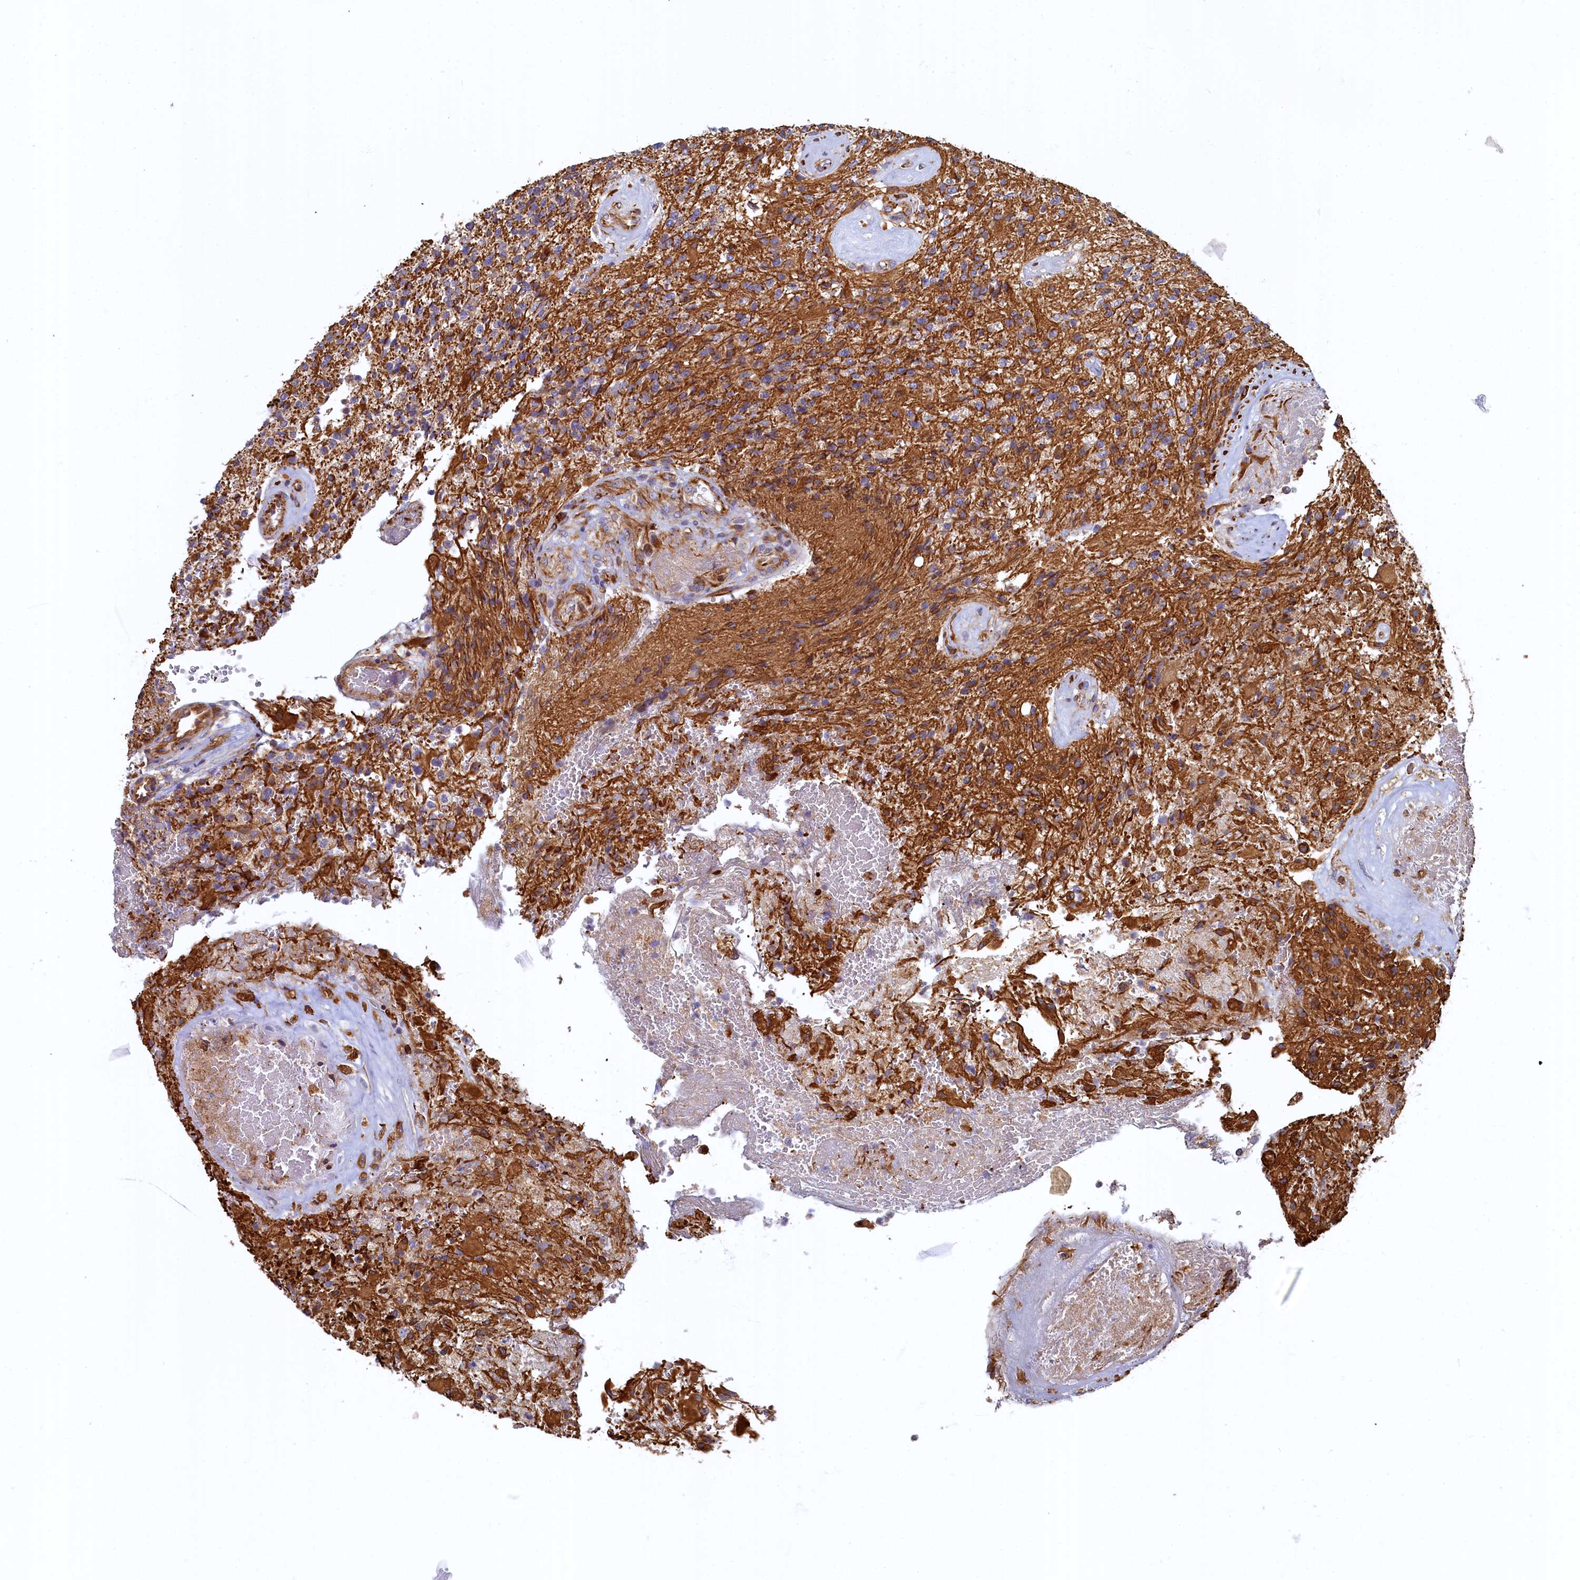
{"staining": {"intensity": "strong", "quantity": ">75%", "location": "cytoplasmic/membranous"}, "tissue": "glioma", "cell_type": "Tumor cells", "image_type": "cancer", "snomed": [{"axis": "morphology", "description": "Glioma, malignant, High grade"}, {"axis": "topography", "description": "Brain"}], "caption": "Immunohistochemical staining of human malignant high-grade glioma demonstrates high levels of strong cytoplasmic/membranous expression in approximately >75% of tumor cells.", "gene": "LRRC57", "patient": {"sex": "male", "age": 56}}